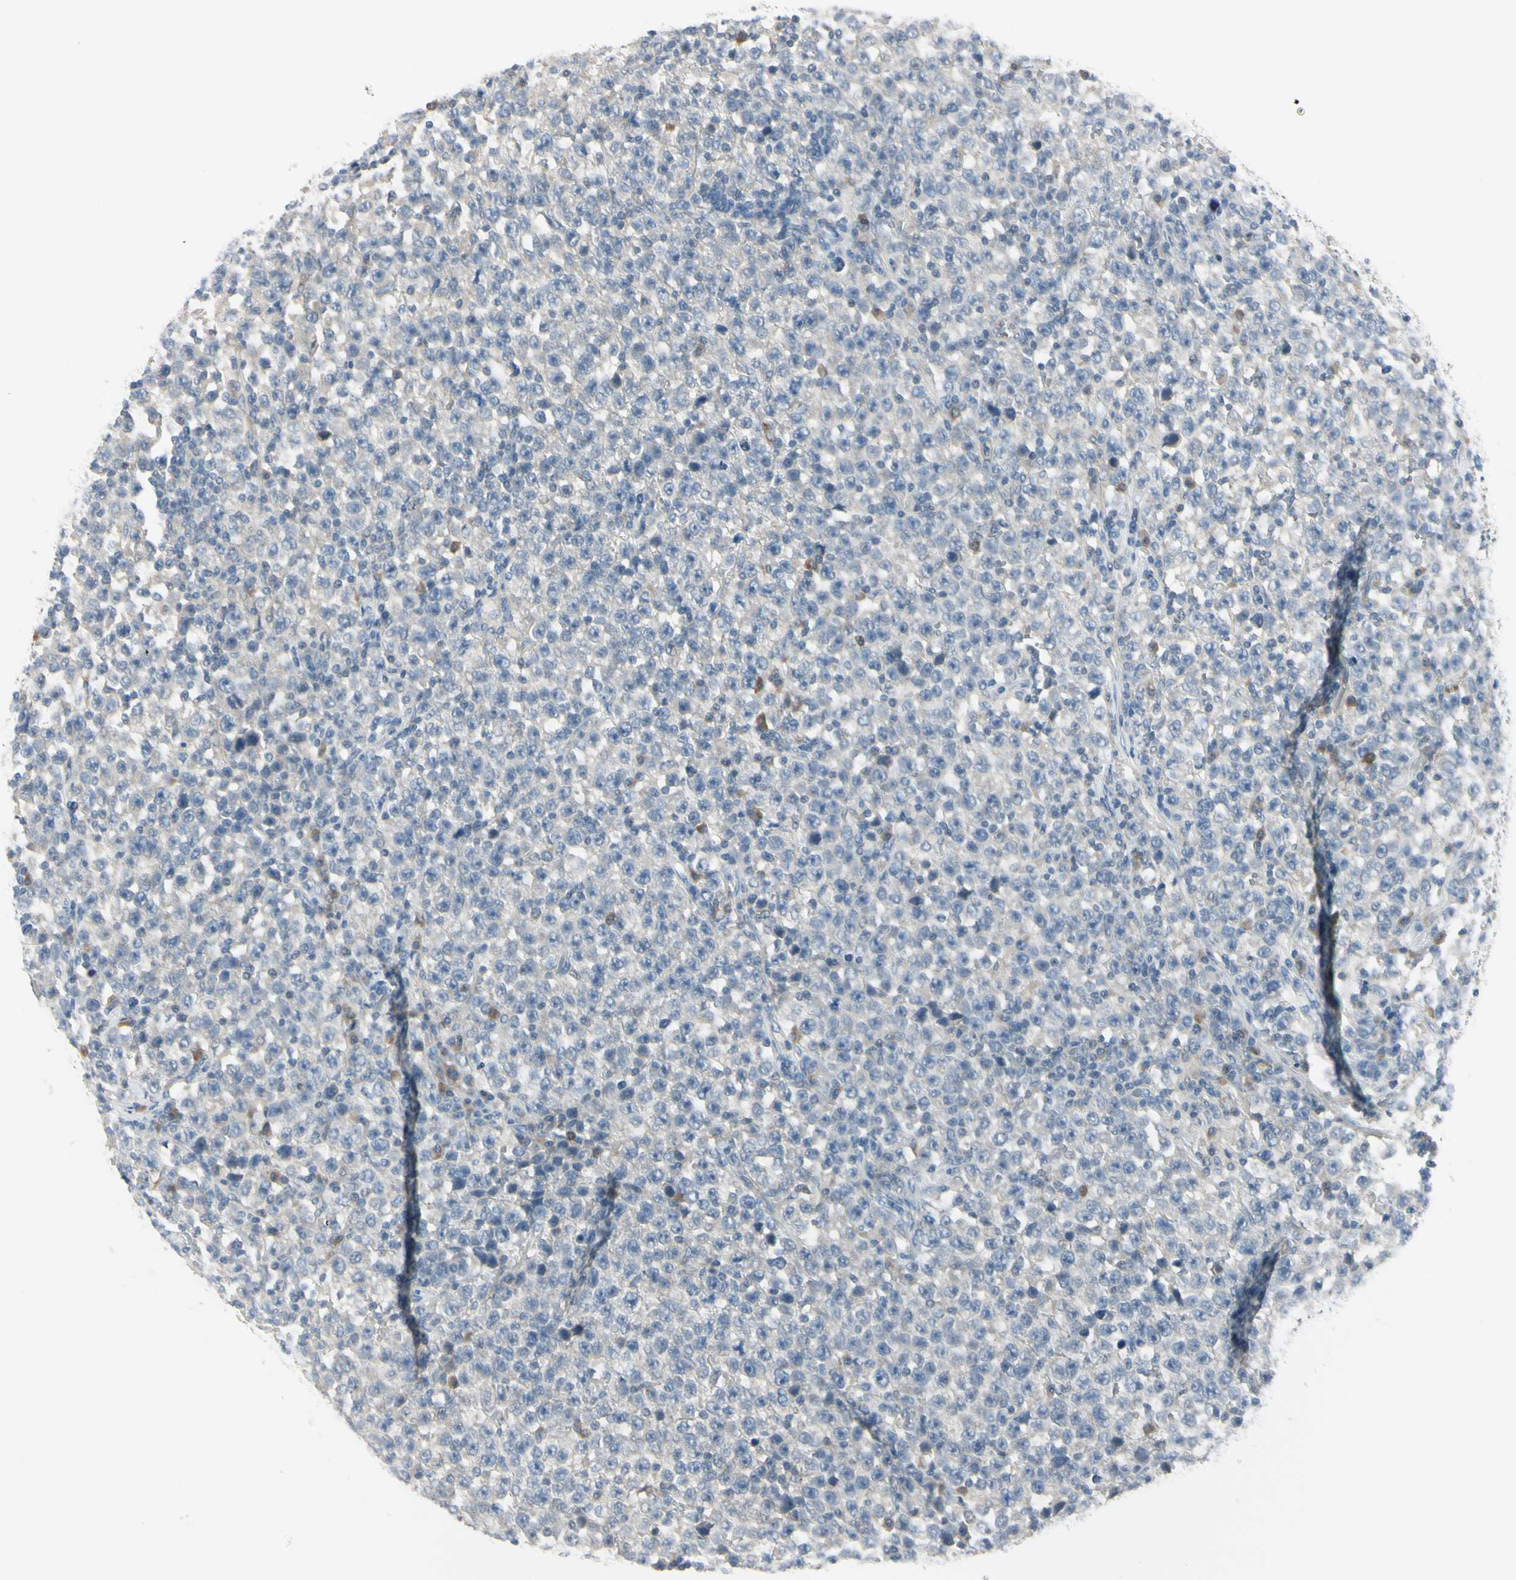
{"staining": {"intensity": "negative", "quantity": "none", "location": "none"}, "tissue": "testis cancer", "cell_type": "Tumor cells", "image_type": "cancer", "snomed": [{"axis": "morphology", "description": "Seminoma, NOS"}, {"axis": "topography", "description": "Testis"}], "caption": "This image is of testis cancer (seminoma) stained with immunohistochemistry (IHC) to label a protein in brown with the nuclei are counter-stained blue. There is no positivity in tumor cells.", "gene": "AATK", "patient": {"sex": "male", "age": 43}}